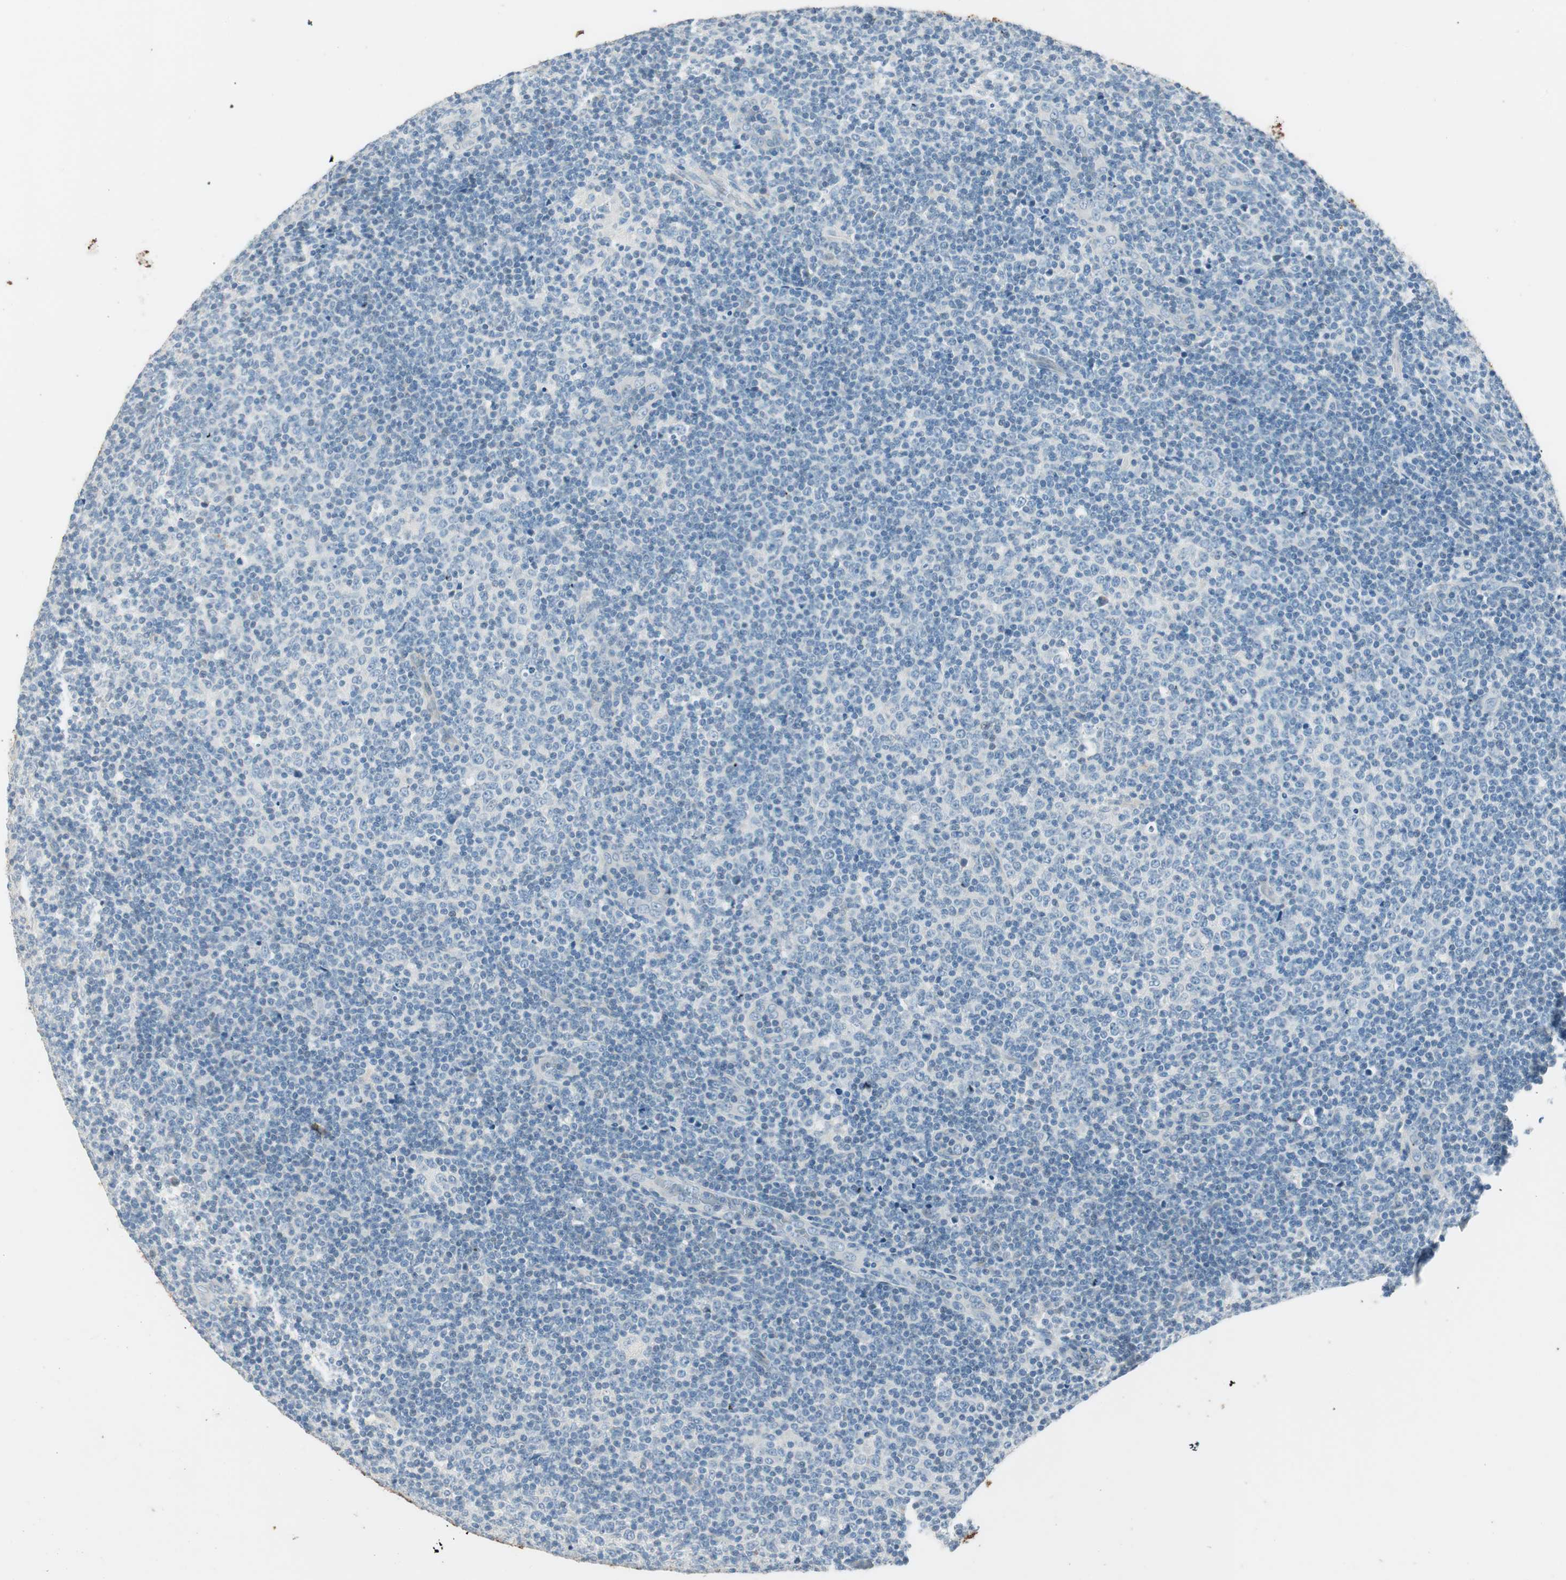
{"staining": {"intensity": "negative", "quantity": "none", "location": "none"}, "tissue": "lymphoma", "cell_type": "Tumor cells", "image_type": "cancer", "snomed": [{"axis": "morphology", "description": "Malignant lymphoma, non-Hodgkin's type, Low grade"}, {"axis": "topography", "description": "Lymph node"}], "caption": "High power microscopy image of an immunohistochemistry (IHC) photomicrograph of lymphoma, revealing no significant expression in tumor cells. Brightfield microscopy of immunohistochemistry (IHC) stained with DAB (brown) and hematoxylin (blue), captured at high magnification.", "gene": "GNAO1", "patient": {"sex": "male", "age": 70}}